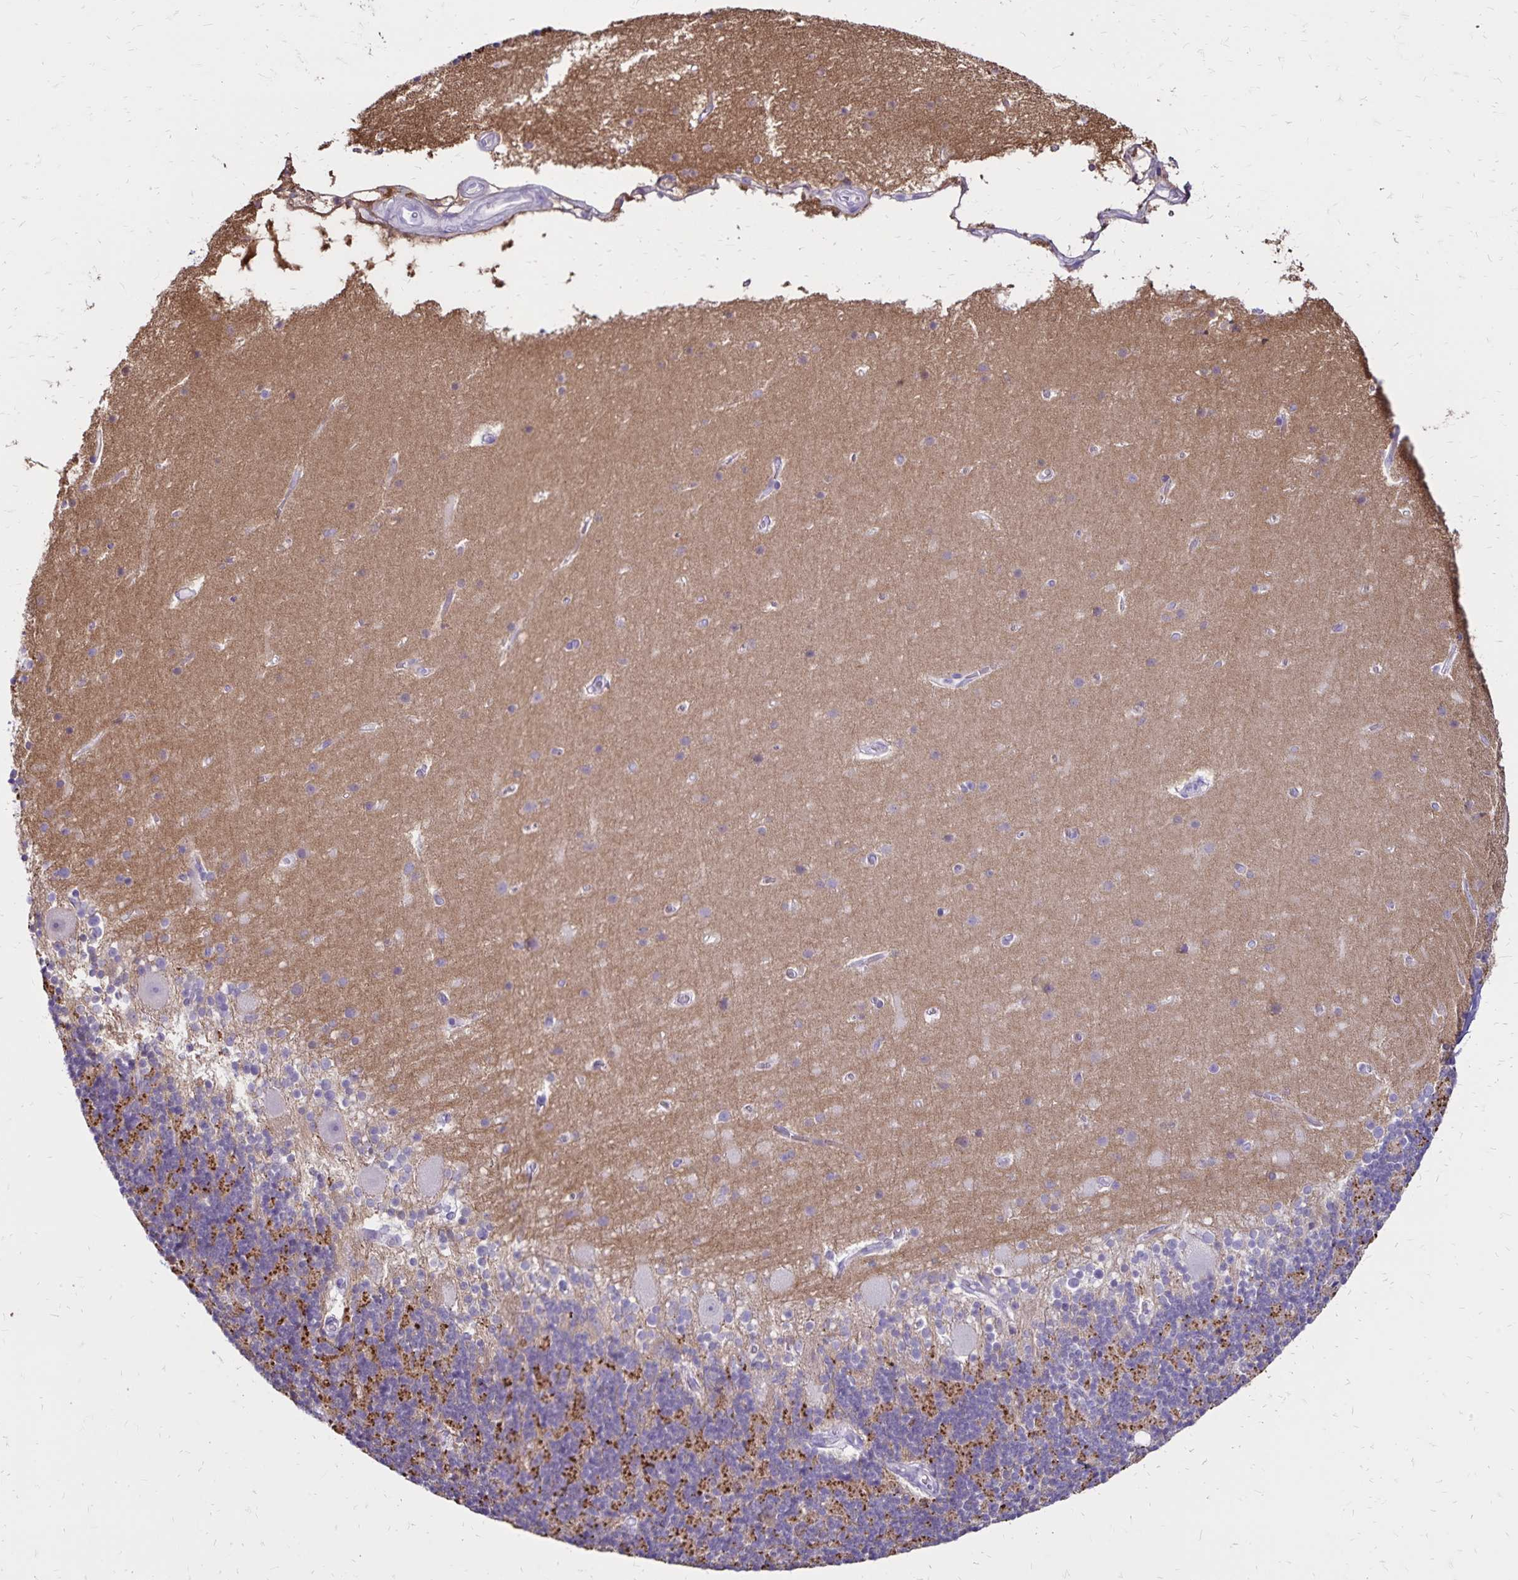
{"staining": {"intensity": "negative", "quantity": "none", "location": "none"}, "tissue": "cerebellum", "cell_type": "Cells in granular layer", "image_type": "normal", "snomed": [{"axis": "morphology", "description": "Normal tissue, NOS"}, {"axis": "topography", "description": "Cerebellum"}], "caption": "Micrograph shows no protein staining in cells in granular layer of benign cerebellum.", "gene": "SH3GL3", "patient": {"sex": "male", "age": 70}}